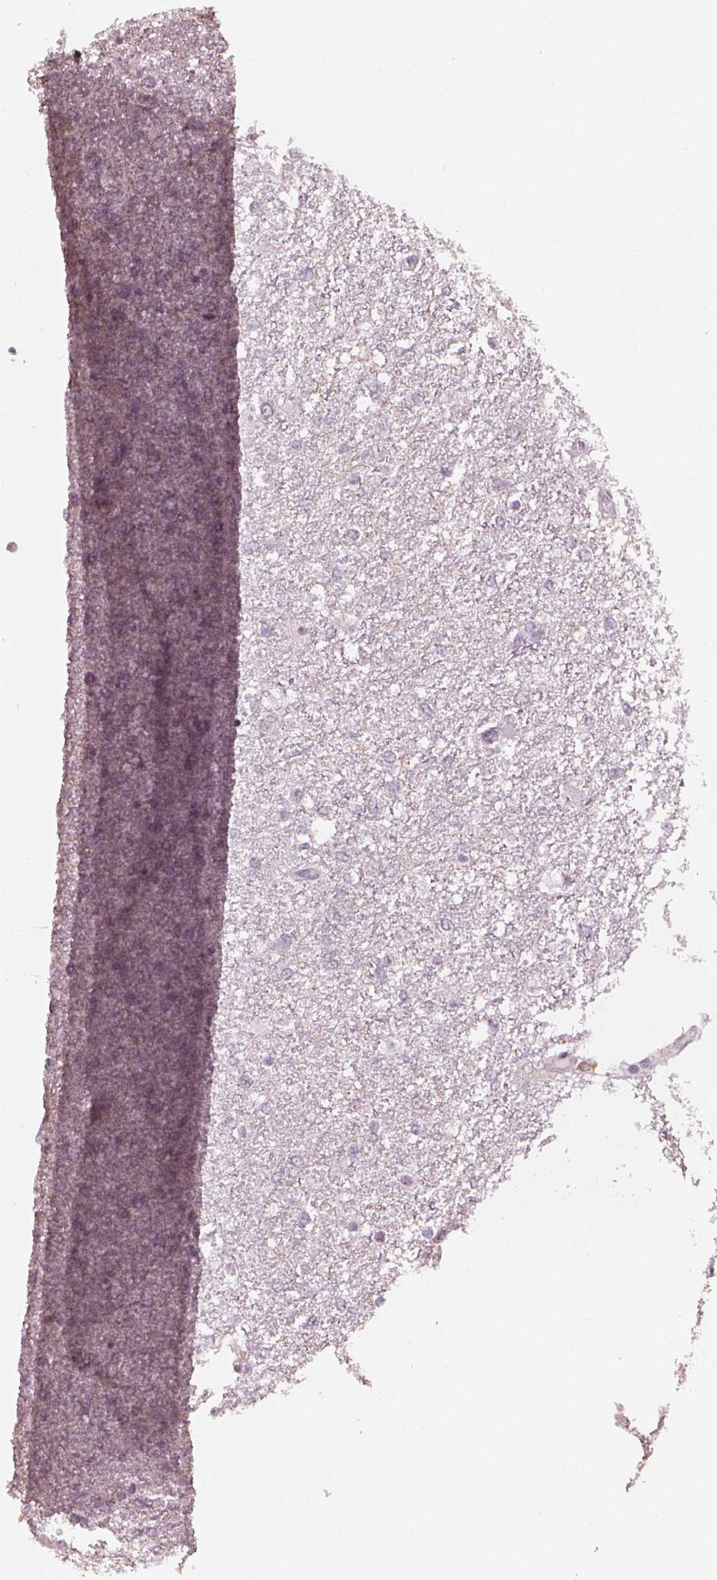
{"staining": {"intensity": "negative", "quantity": "none", "location": "none"}, "tissue": "glioma", "cell_type": "Tumor cells", "image_type": "cancer", "snomed": [{"axis": "morphology", "description": "Glioma, malignant, High grade"}, {"axis": "topography", "description": "Brain"}], "caption": "Tumor cells are negative for protein expression in human glioma. The staining was performed using DAB (3,3'-diaminobenzidine) to visualize the protein expression in brown, while the nuclei were stained in blue with hematoxylin (Magnification: 20x).", "gene": "NAT8", "patient": {"sex": "female", "age": 61}}